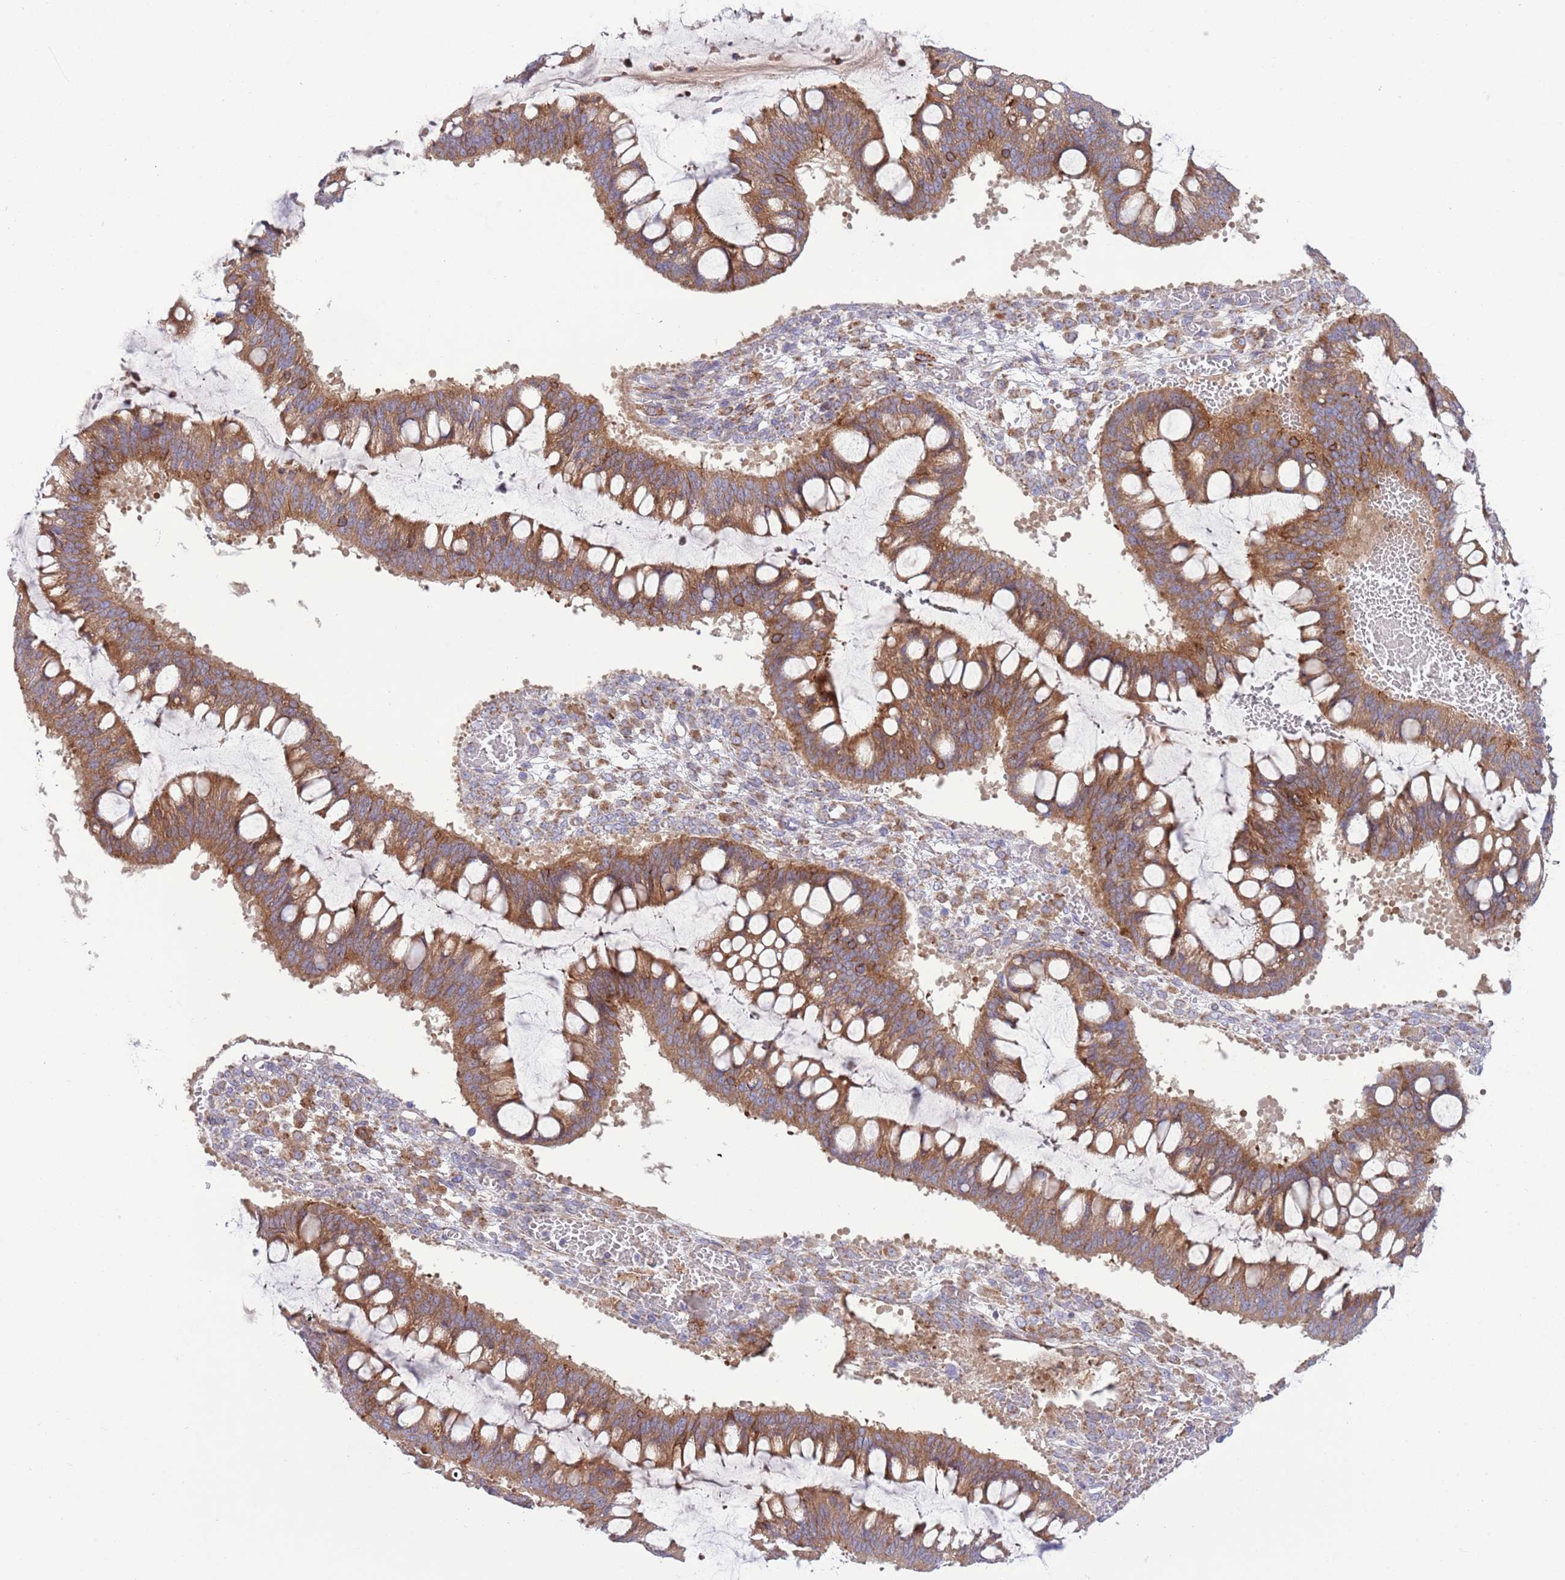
{"staining": {"intensity": "moderate", "quantity": ">75%", "location": "cytoplasmic/membranous"}, "tissue": "ovarian cancer", "cell_type": "Tumor cells", "image_type": "cancer", "snomed": [{"axis": "morphology", "description": "Cystadenocarcinoma, mucinous, NOS"}, {"axis": "topography", "description": "Ovary"}], "caption": "About >75% of tumor cells in human ovarian cancer (mucinous cystadenocarcinoma) display moderate cytoplasmic/membranous protein expression as visualized by brown immunohistochemical staining.", "gene": "TOMM5", "patient": {"sex": "female", "age": 73}}